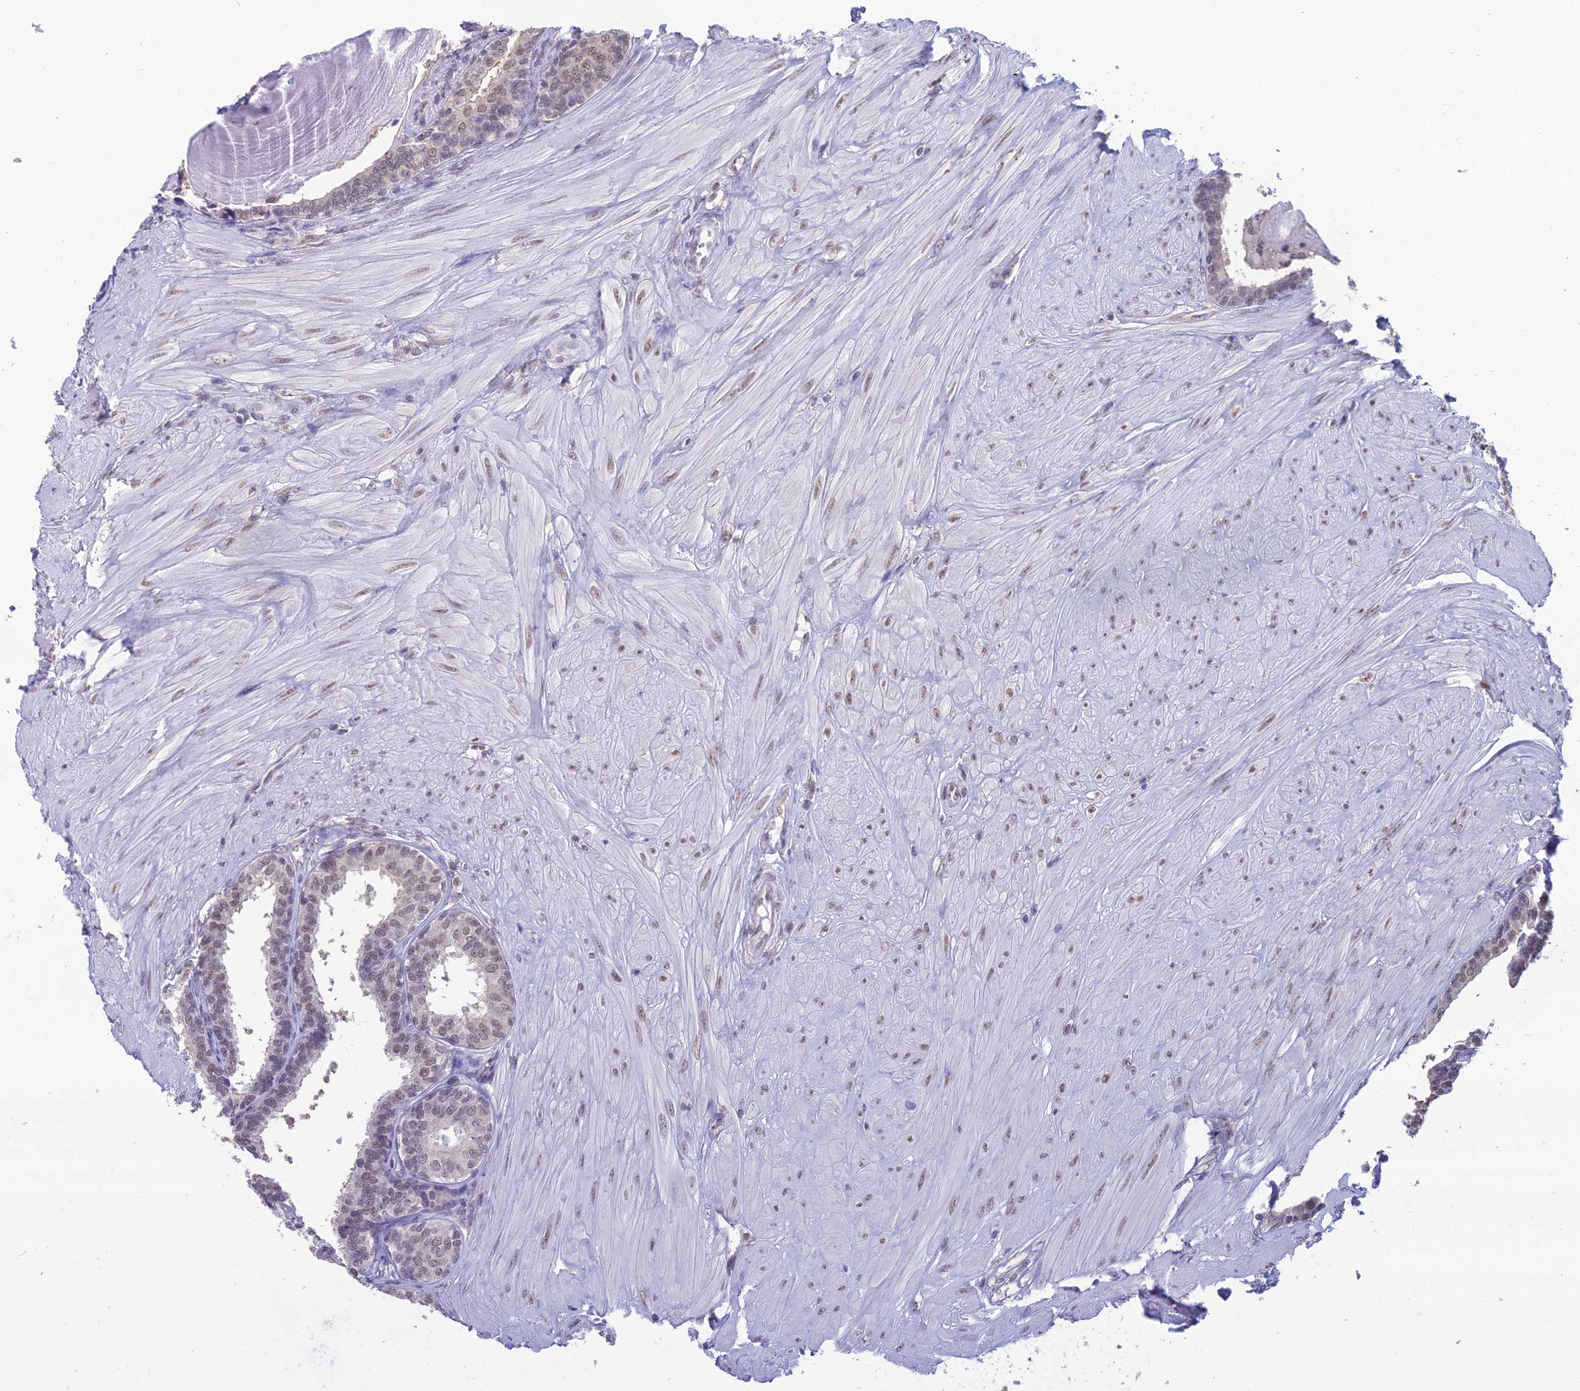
{"staining": {"intensity": "weak", "quantity": "25%-75%", "location": "nuclear"}, "tissue": "prostate cancer", "cell_type": "Tumor cells", "image_type": "cancer", "snomed": [{"axis": "morphology", "description": "Adenocarcinoma, High grade"}, {"axis": "topography", "description": "Prostate"}], "caption": "Immunohistochemistry of human prostate cancer (adenocarcinoma (high-grade)) exhibits low levels of weak nuclear staining in approximately 25%-75% of tumor cells.", "gene": "SRSF7", "patient": {"sex": "male", "age": 62}}